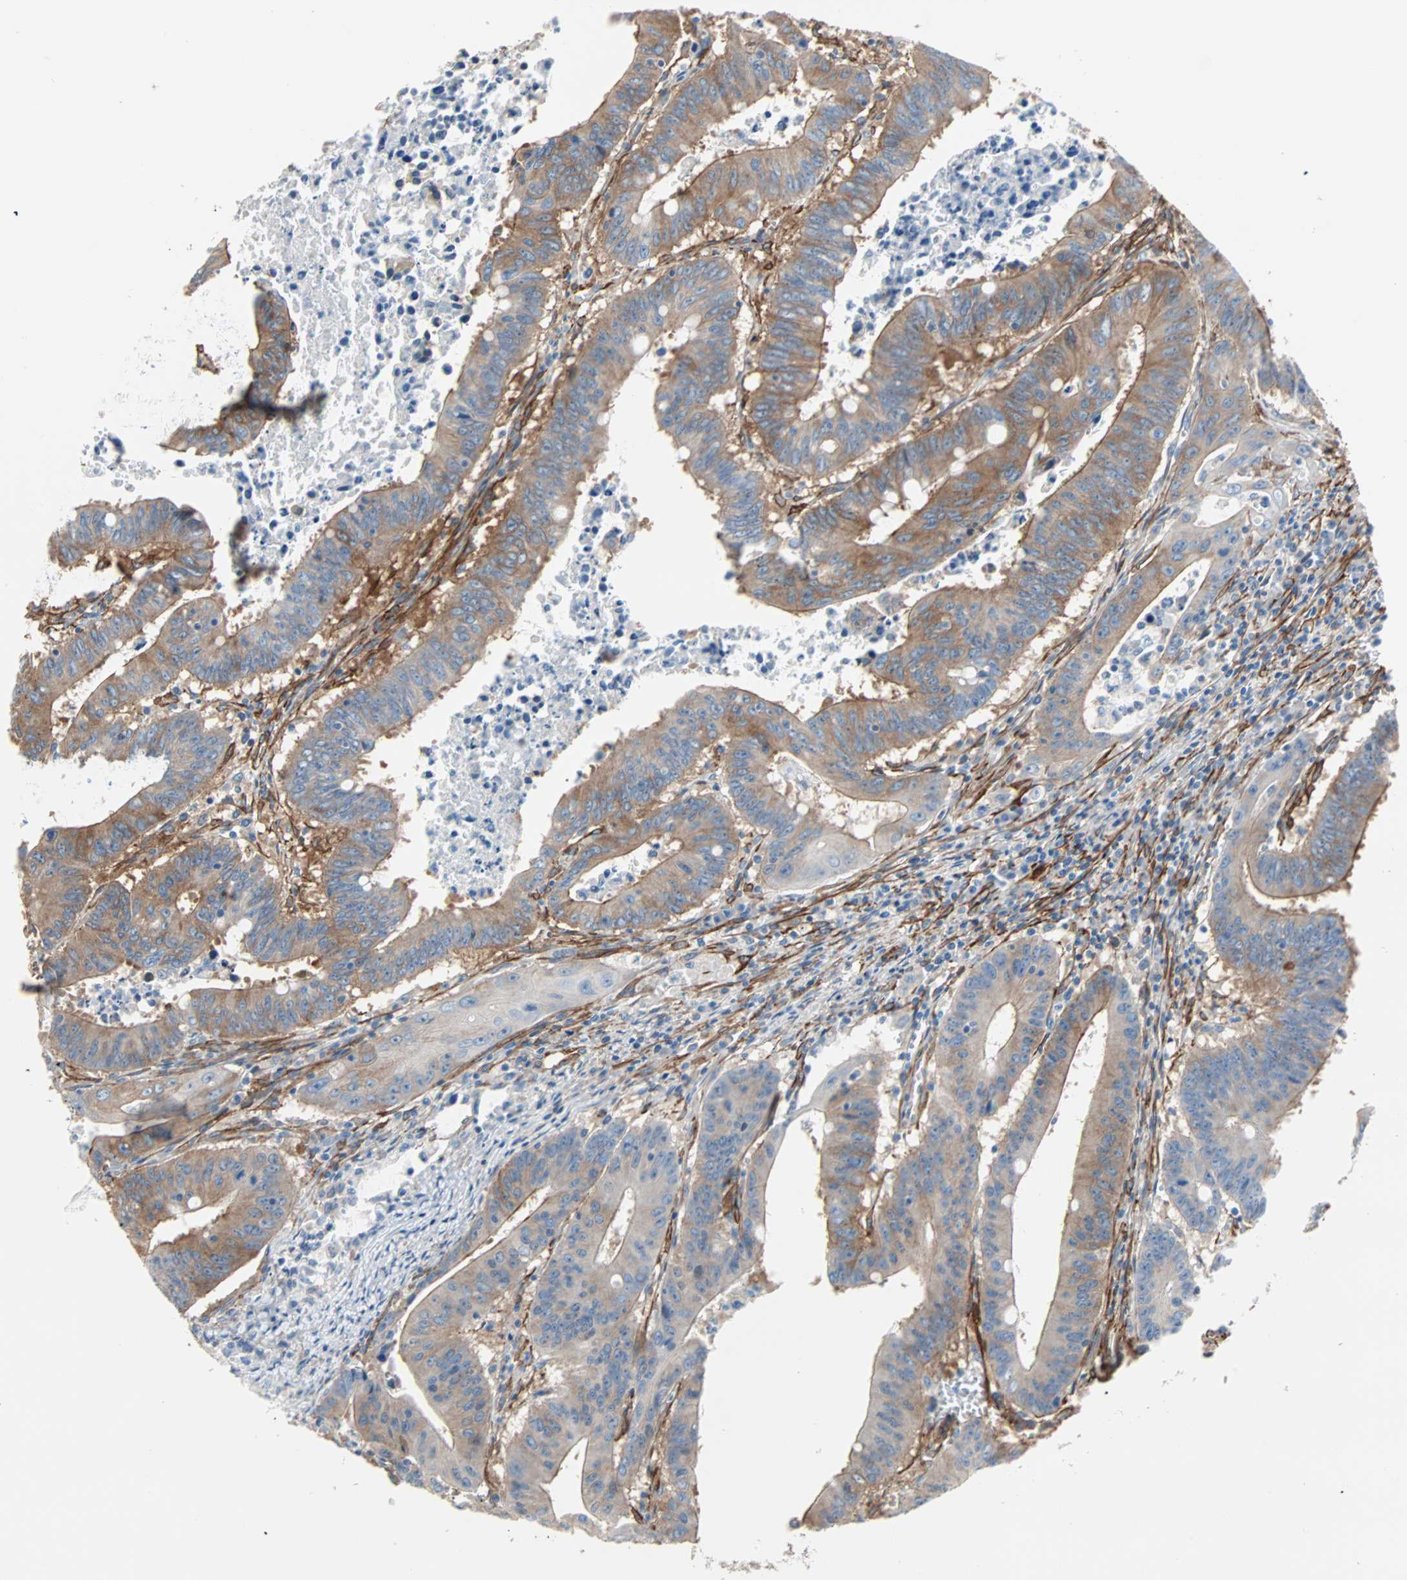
{"staining": {"intensity": "moderate", "quantity": ">75%", "location": "cytoplasmic/membranous"}, "tissue": "colorectal cancer", "cell_type": "Tumor cells", "image_type": "cancer", "snomed": [{"axis": "morphology", "description": "Adenocarcinoma, NOS"}, {"axis": "topography", "description": "Colon"}], "caption": "Colorectal adenocarcinoma stained for a protein exhibits moderate cytoplasmic/membranous positivity in tumor cells.", "gene": "EPB41L2", "patient": {"sex": "male", "age": 45}}